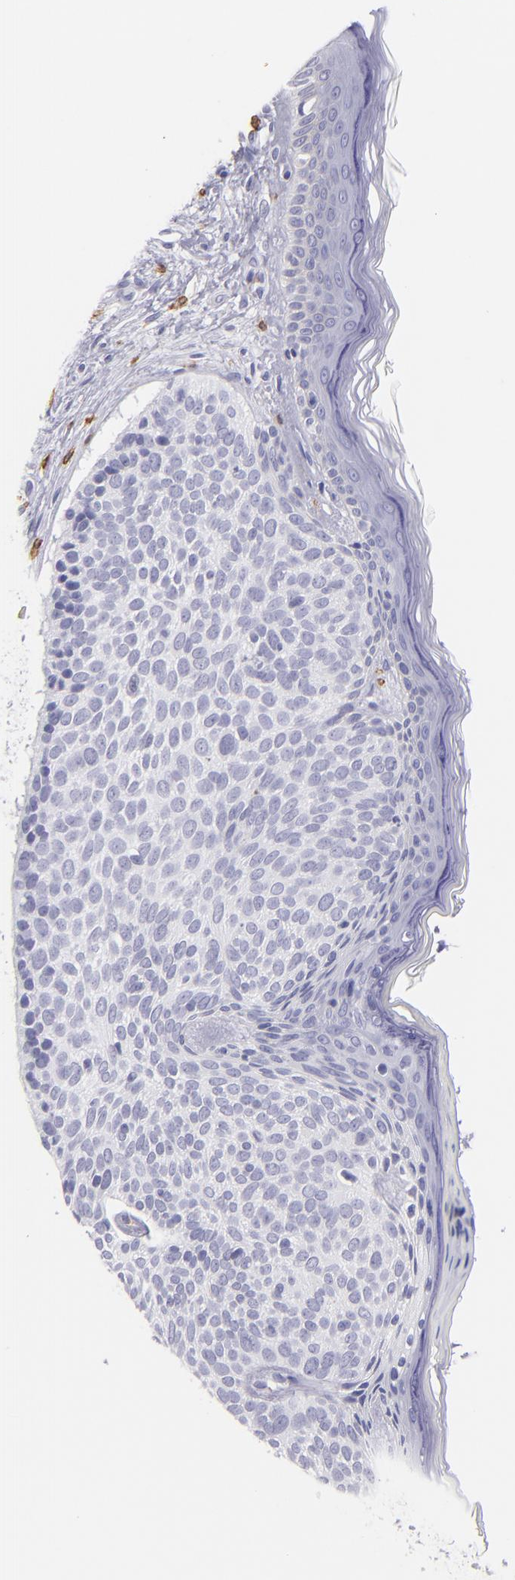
{"staining": {"intensity": "negative", "quantity": "none", "location": "none"}, "tissue": "skin cancer", "cell_type": "Tumor cells", "image_type": "cancer", "snomed": [{"axis": "morphology", "description": "Basal cell carcinoma"}, {"axis": "topography", "description": "Skin"}], "caption": "Tumor cells show no significant positivity in basal cell carcinoma (skin).", "gene": "CD82", "patient": {"sex": "female", "age": 78}}